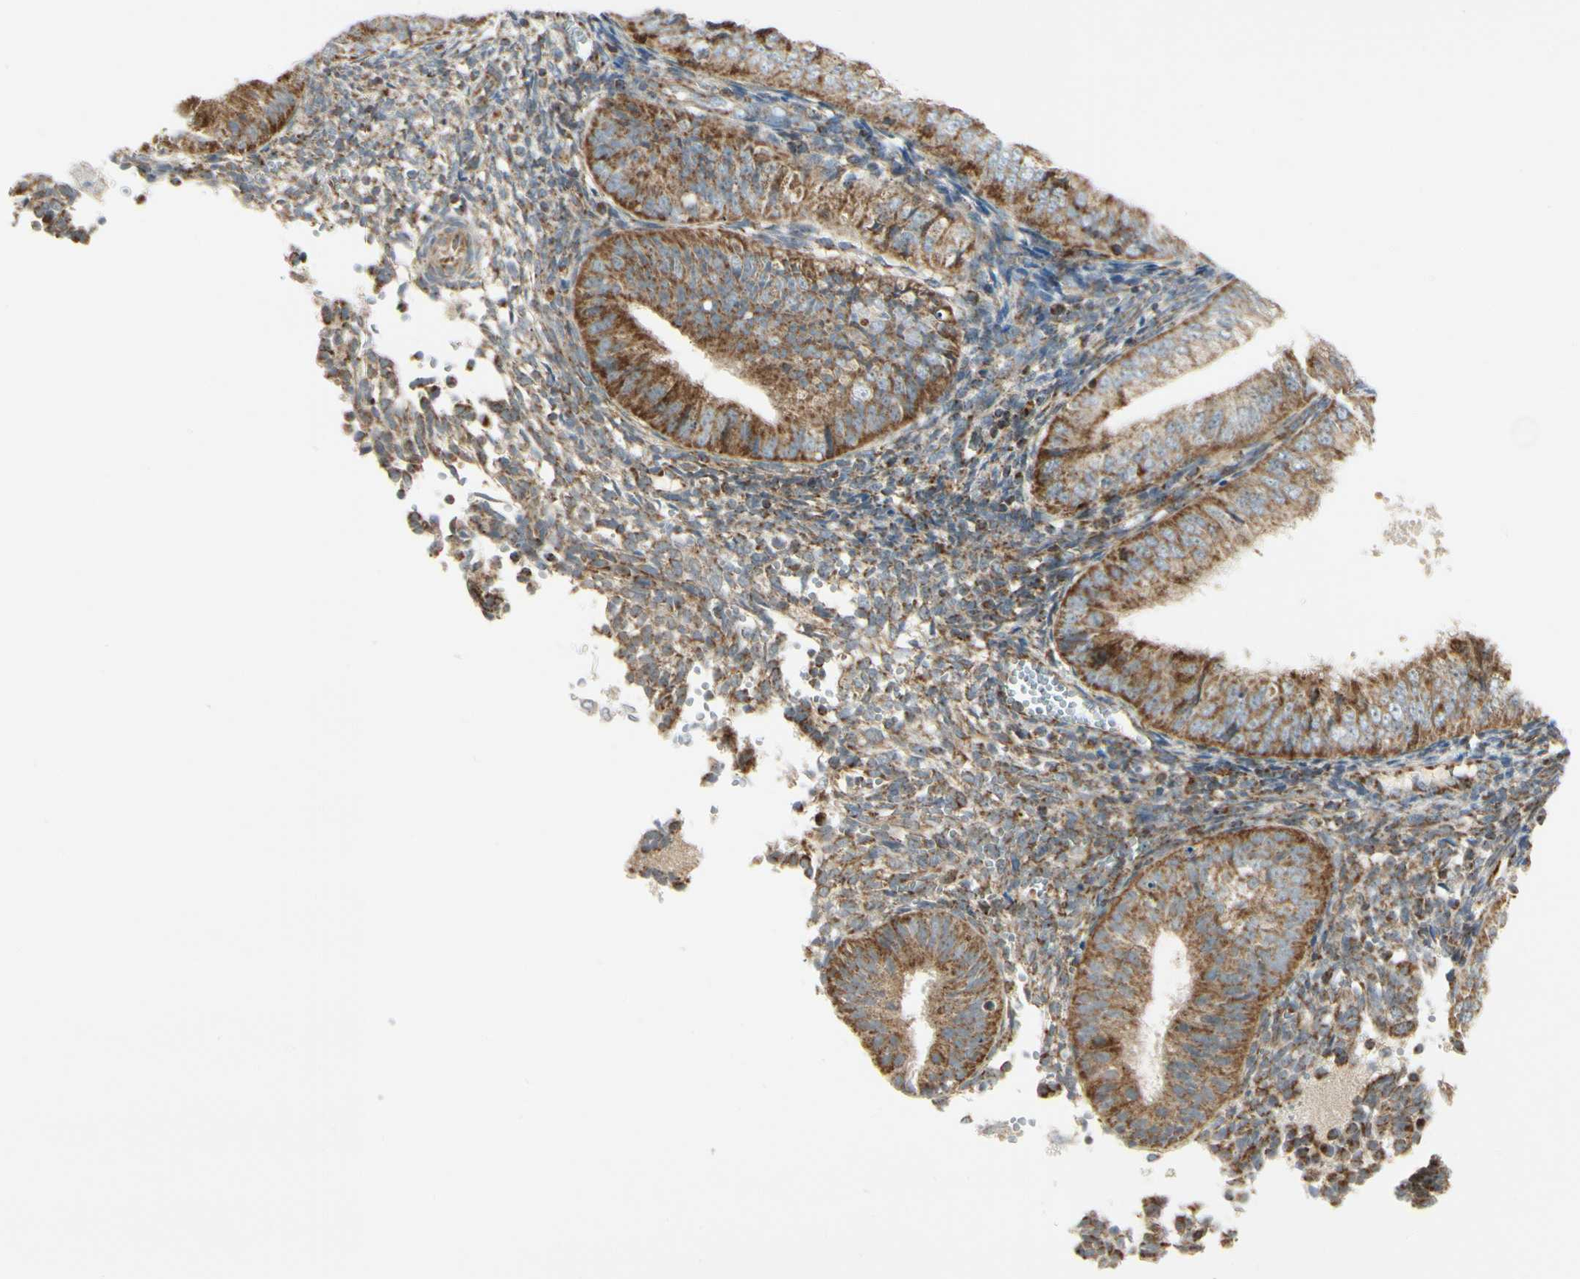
{"staining": {"intensity": "strong", "quantity": ">75%", "location": "cytoplasmic/membranous"}, "tissue": "endometrial cancer", "cell_type": "Tumor cells", "image_type": "cancer", "snomed": [{"axis": "morphology", "description": "Normal tissue, NOS"}, {"axis": "morphology", "description": "Adenocarcinoma, NOS"}, {"axis": "topography", "description": "Endometrium"}], "caption": "The micrograph reveals staining of endometrial cancer (adenocarcinoma), revealing strong cytoplasmic/membranous protein expression (brown color) within tumor cells. (DAB IHC, brown staining for protein, blue staining for nuclei).", "gene": "ANKS6", "patient": {"sex": "female", "age": 53}}